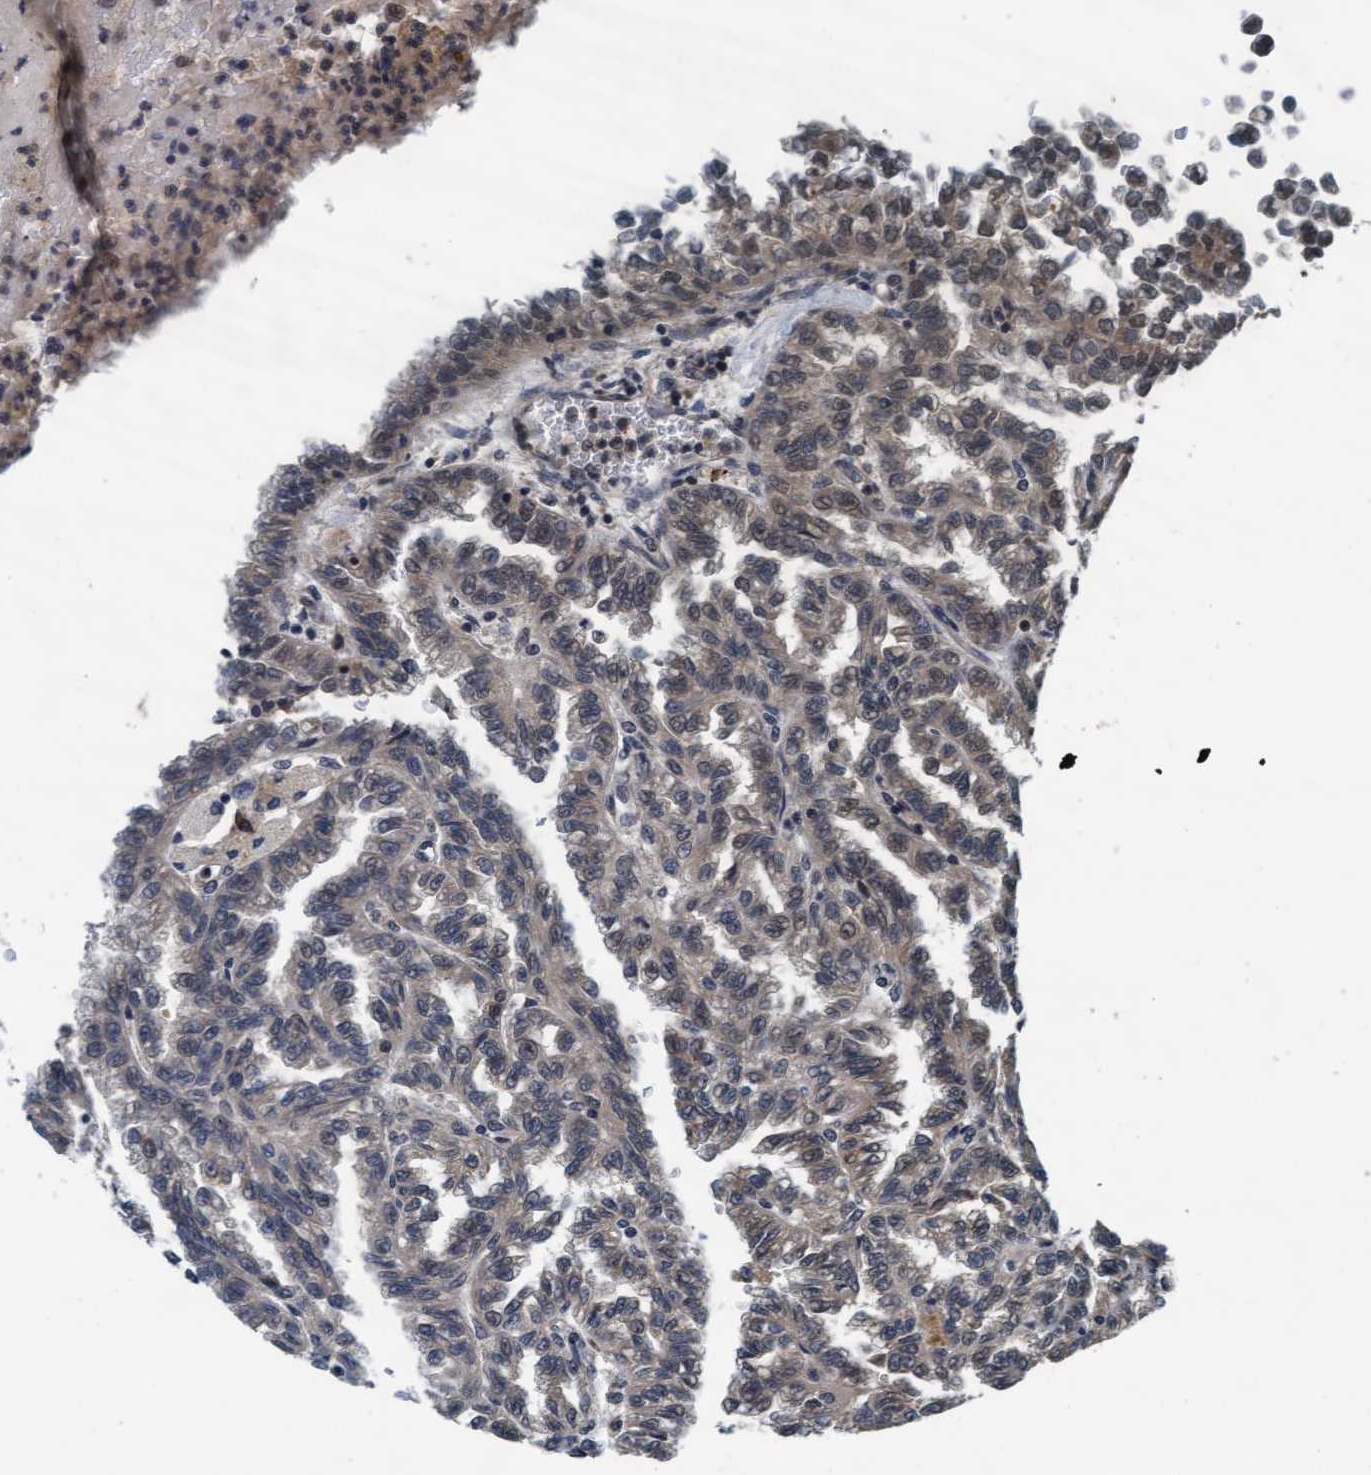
{"staining": {"intensity": "weak", "quantity": "25%-75%", "location": "cytoplasmic/membranous,nuclear"}, "tissue": "renal cancer", "cell_type": "Tumor cells", "image_type": "cancer", "snomed": [{"axis": "morphology", "description": "Inflammation, NOS"}, {"axis": "morphology", "description": "Adenocarcinoma, NOS"}, {"axis": "topography", "description": "Kidney"}], "caption": "A photomicrograph showing weak cytoplasmic/membranous and nuclear expression in approximately 25%-75% of tumor cells in renal cancer (adenocarcinoma), as visualized by brown immunohistochemical staining.", "gene": "WASF1", "patient": {"sex": "male", "age": 68}}